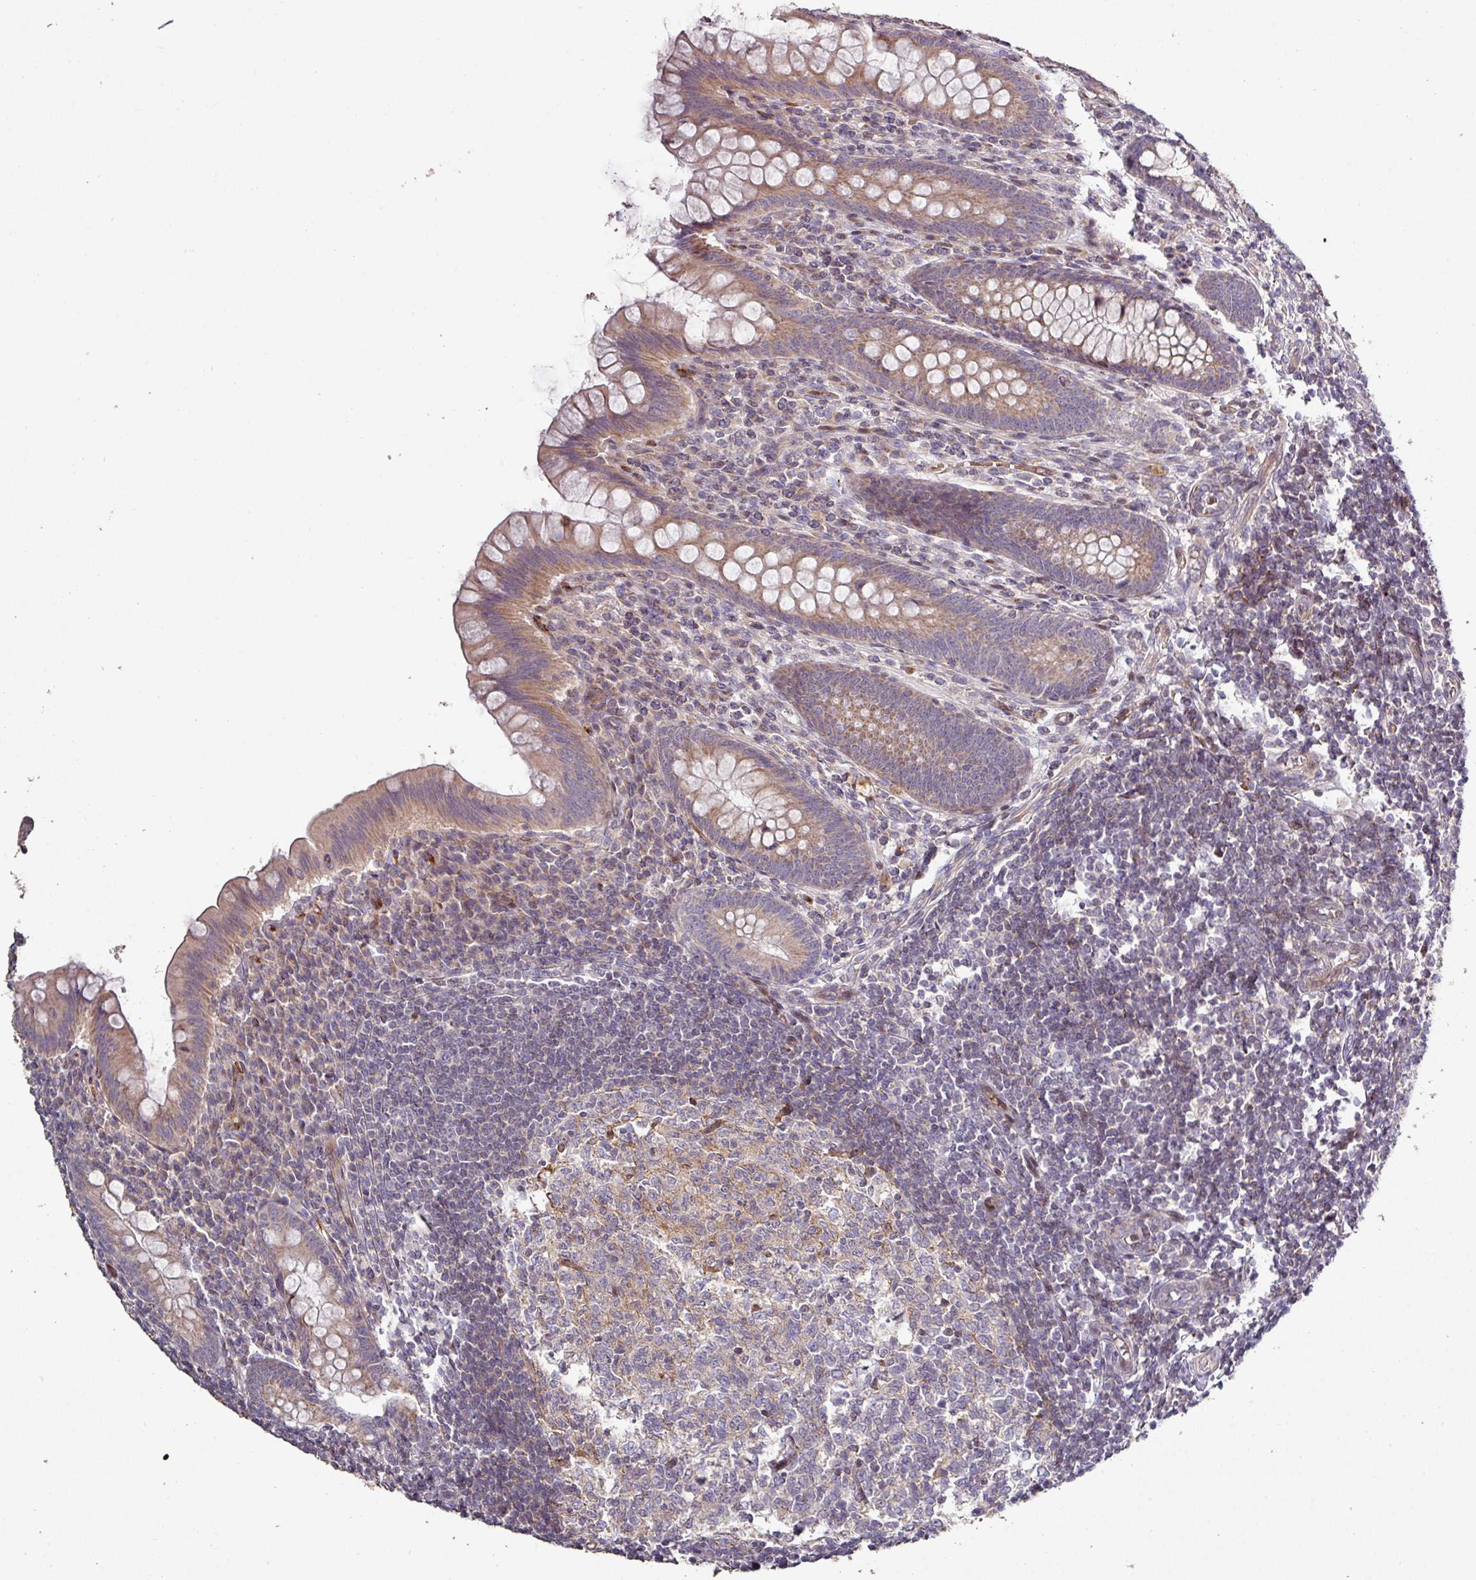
{"staining": {"intensity": "moderate", "quantity": ">75%", "location": "cytoplasmic/membranous"}, "tissue": "appendix", "cell_type": "Glandular cells", "image_type": "normal", "snomed": [{"axis": "morphology", "description": "Normal tissue, NOS"}, {"axis": "topography", "description": "Appendix"}], "caption": "IHC micrograph of normal human appendix stained for a protein (brown), which demonstrates medium levels of moderate cytoplasmic/membranous staining in about >75% of glandular cells.", "gene": "RPL23A", "patient": {"sex": "female", "age": 33}}